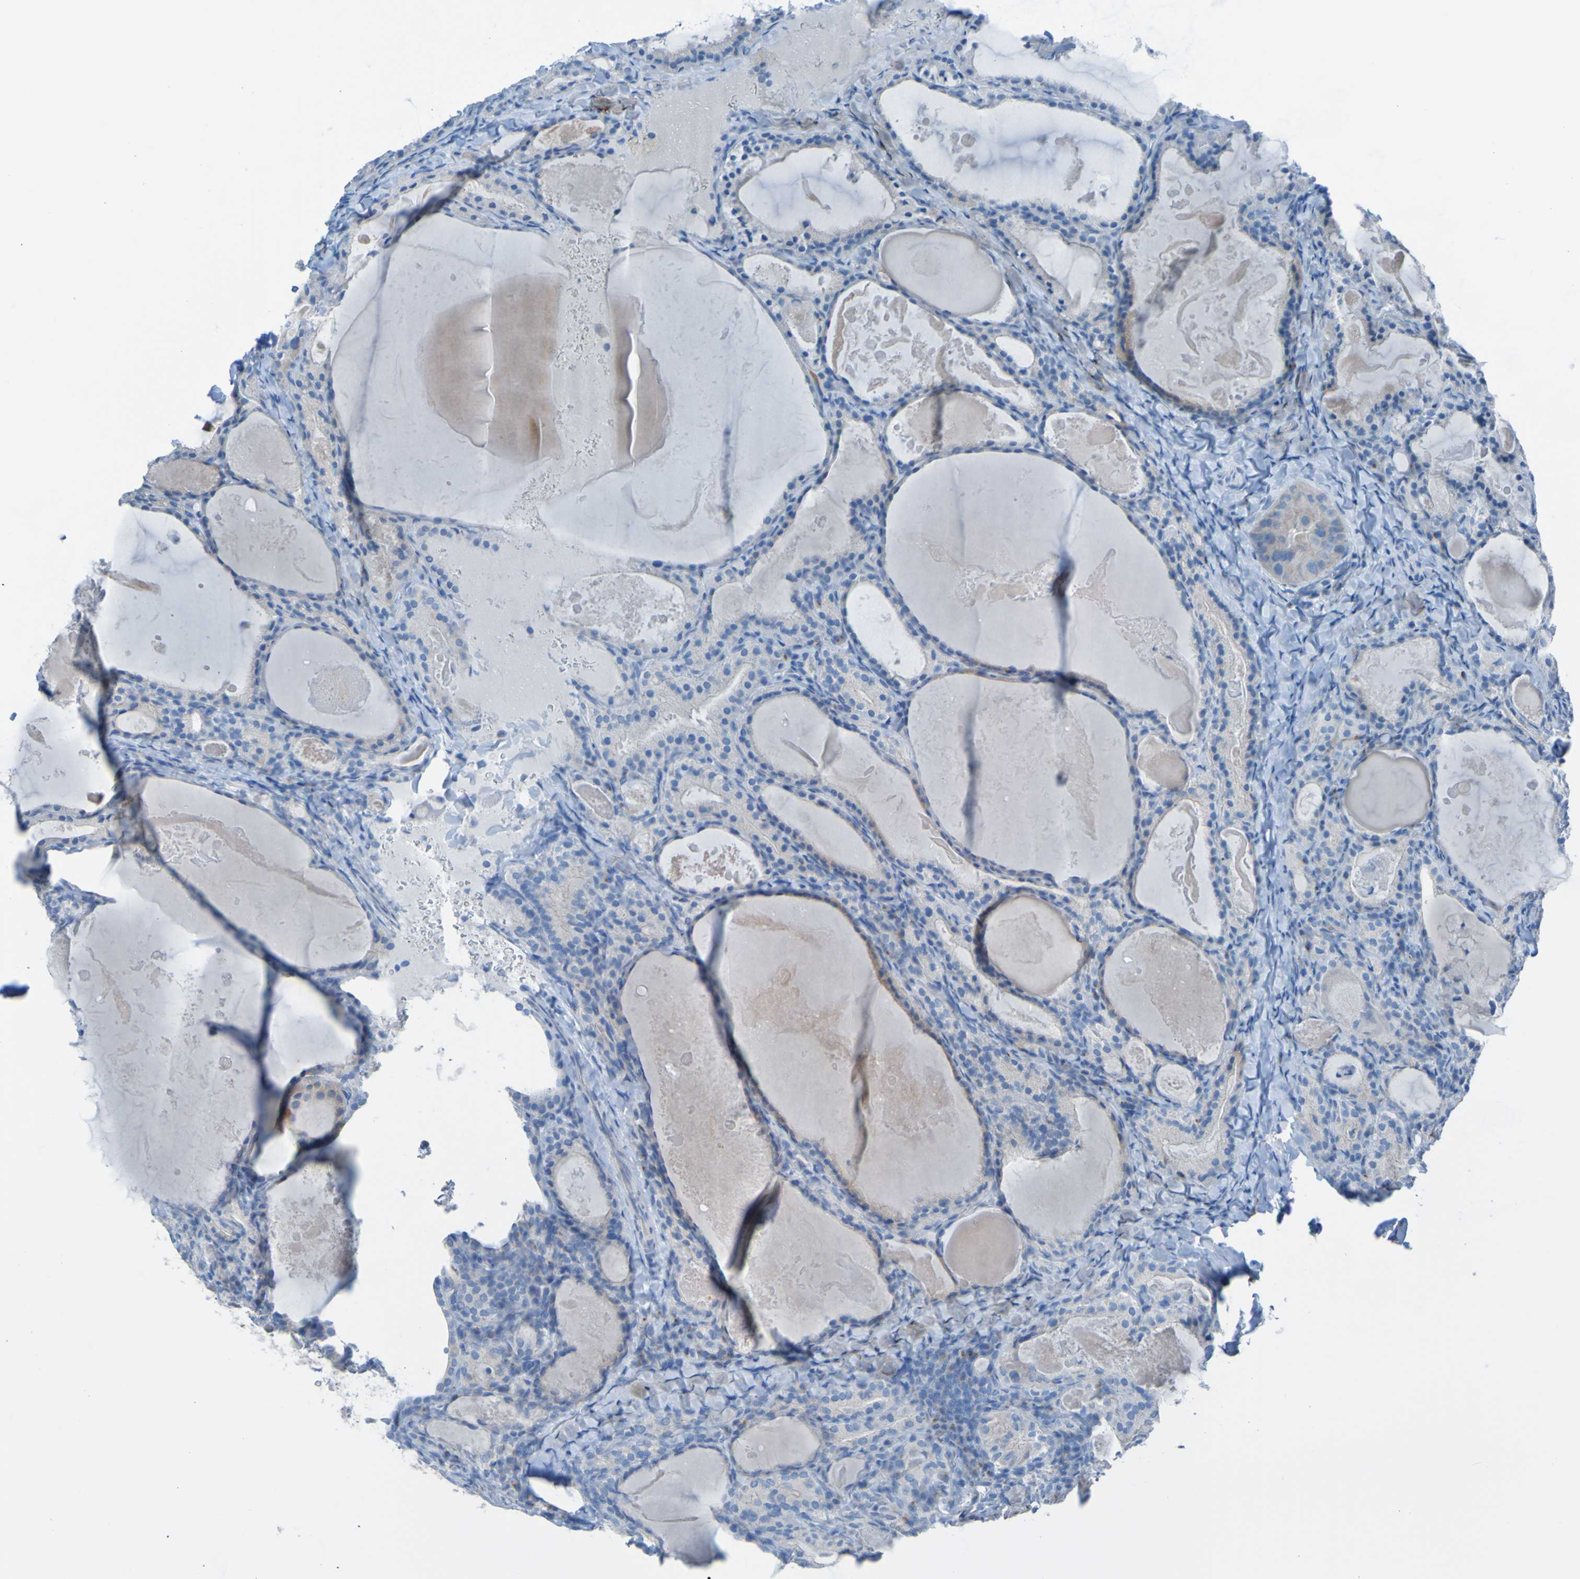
{"staining": {"intensity": "weak", "quantity": ">75%", "location": "cytoplasmic/membranous"}, "tissue": "thyroid cancer", "cell_type": "Tumor cells", "image_type": "cancer", "snomed": [{"axis": "morphology", "description": "Papillary adenocarcinoma, NOS"}, {"axis": "topography", "description": "Thyroid gland"}], "caption": "A low amount of weak cytoplasmic/membranous expression is appreciated in about >75% of tumor cells in thyroid cancer (papillary adenocarcinoma) tissue. Nuclei are stained in blue.", "gene": "ACMSD", "patient": {"sex": "female", "age": 42}}